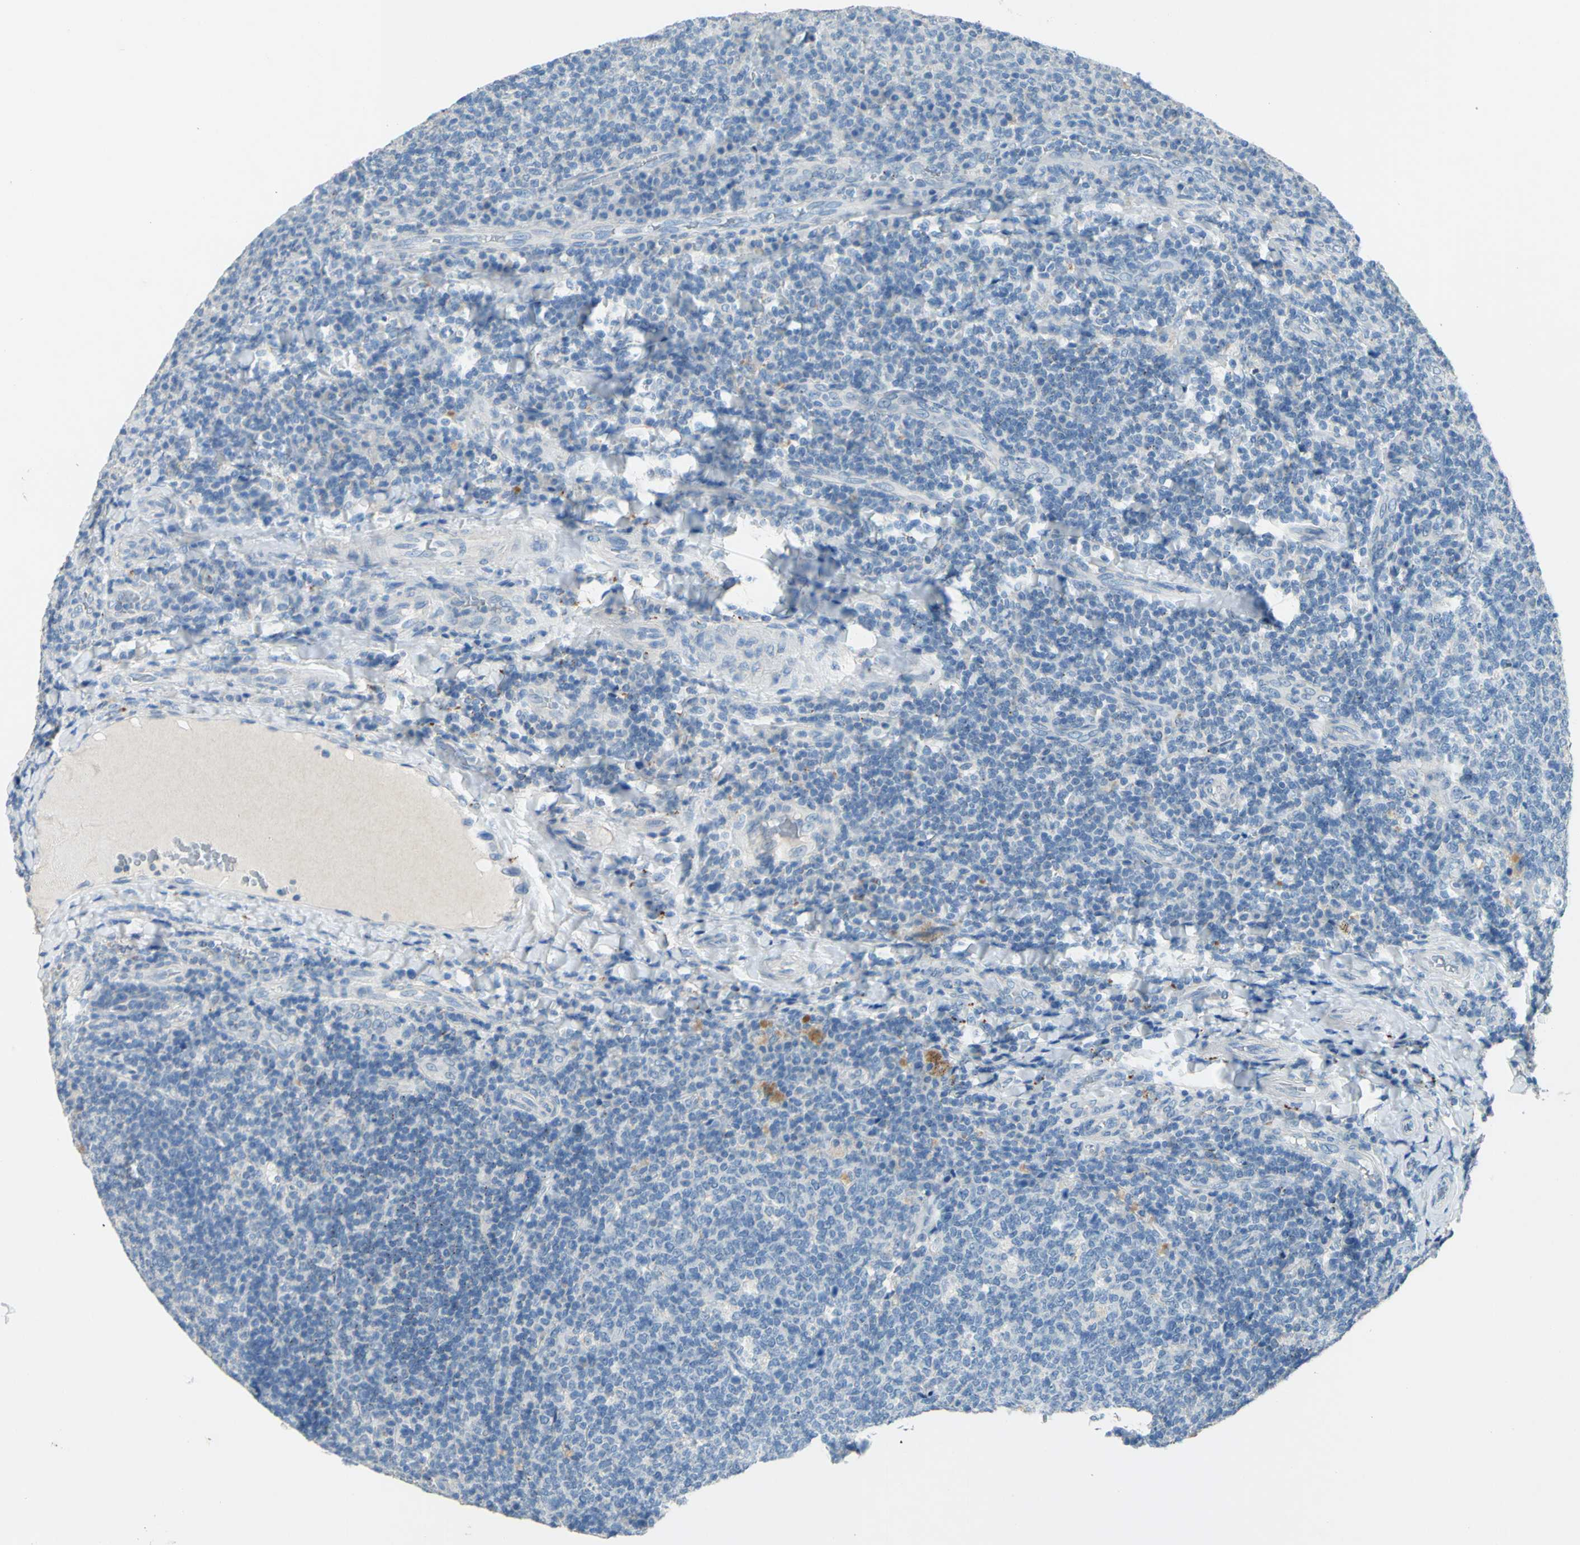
{"staining": {"intensity": "weak", "quantity": "<25%", "location": "cytoplasmic/membranous"}, "tissue": "tonsil", "cell_type": "Germinal center cells", "image_type": "normal", "snomed": [{"axis": "morphology", "description": "Normal tissue, NOS"}, {"axis": "topography", "description": "Tonsil"}], "caption": "The photomicrograph displays no significant staining in germinal center cells of tonsil. (DAB (3,3'-diaminobenzidine) immunohistochemistry (IHC) with hematoxylin counter stain).", "gene": "CDH10", "patient": {"sex": "male", "age": 17}}